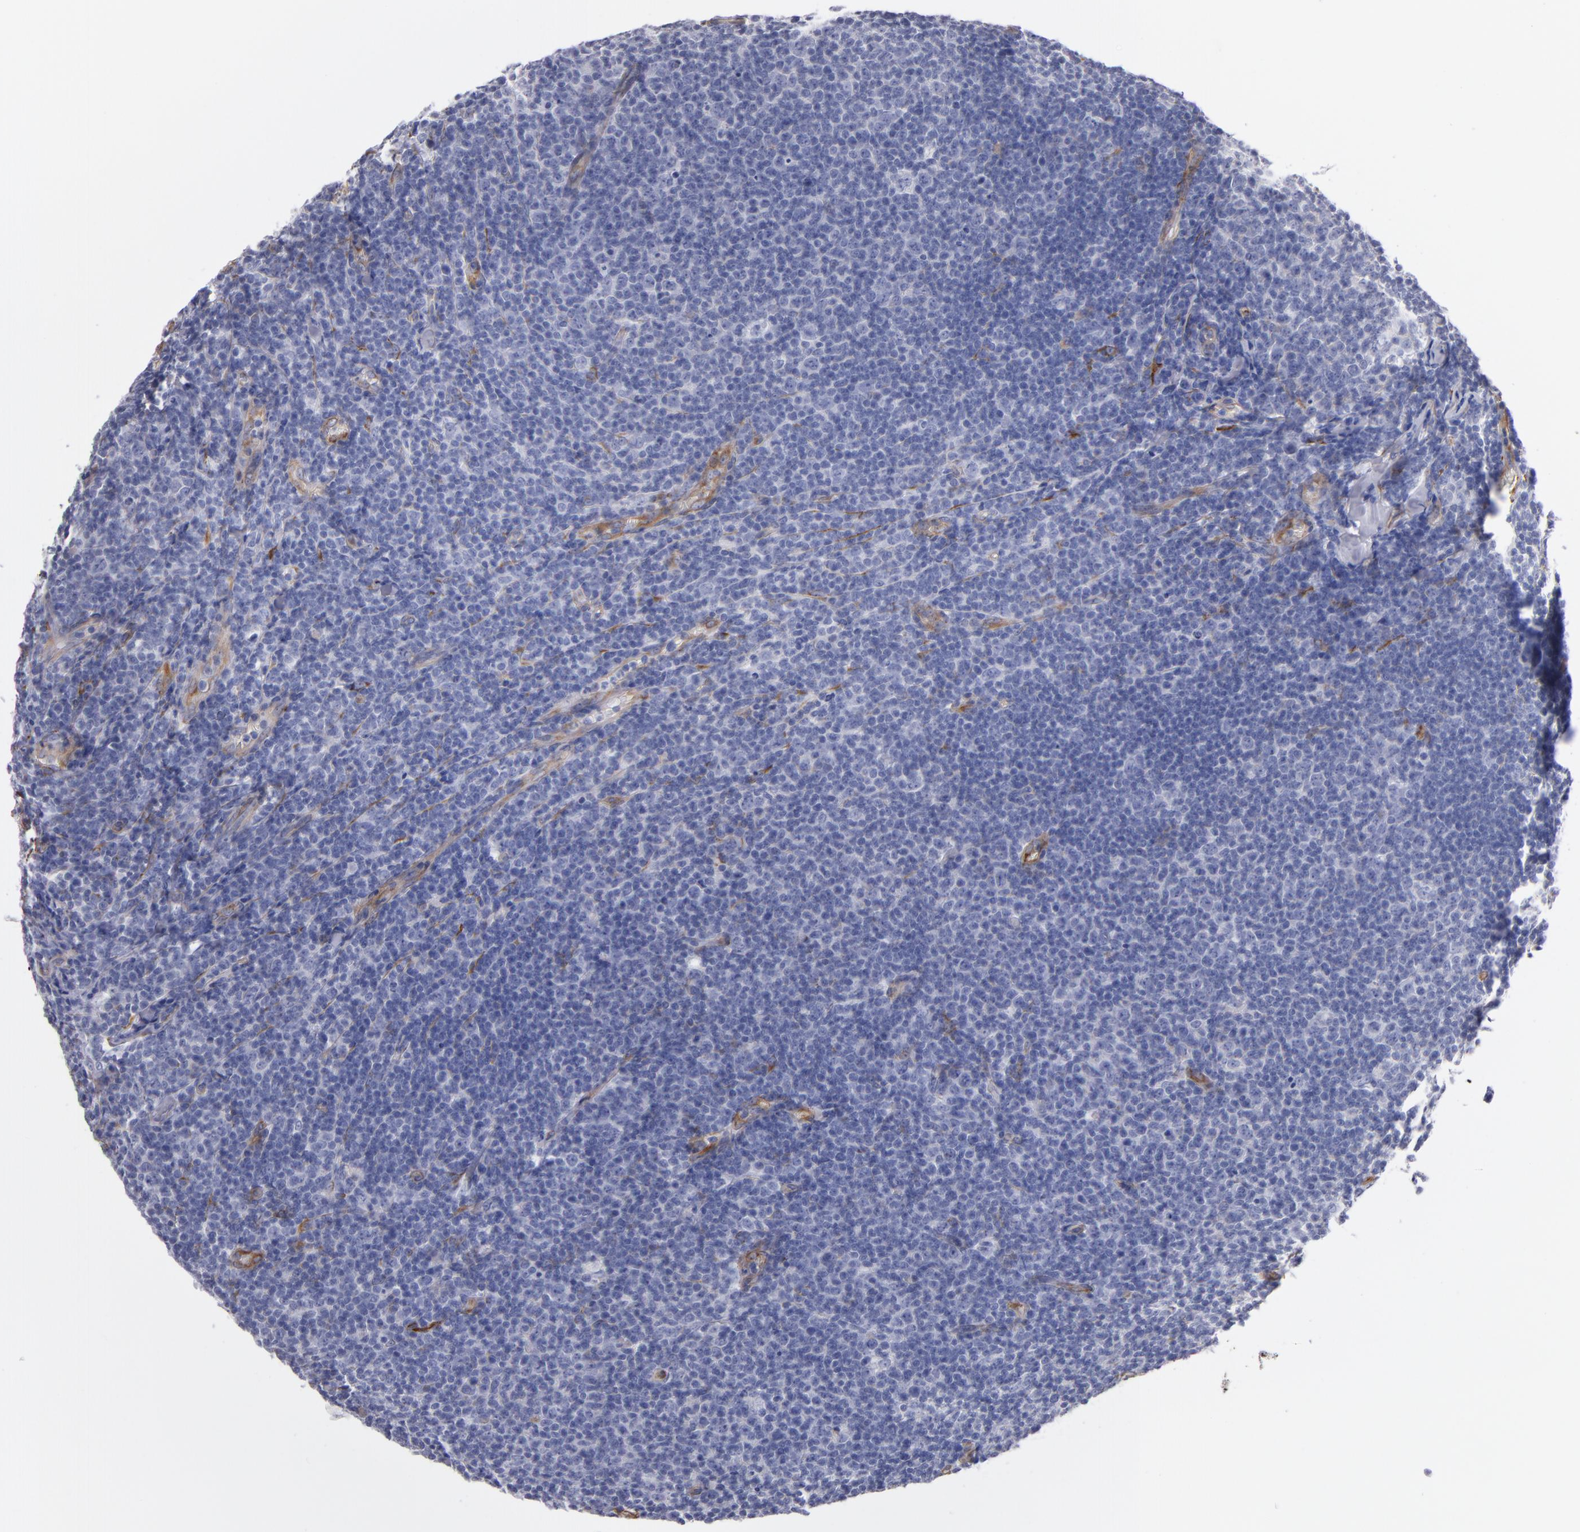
{"staining": {"intensity": "negative", "quantity": "none", "location": "none"}, "tissue": "lymphoma", "cell_type": "Tumor cells", "image_type": "cancer", "snomed": [{"axis": "morphology", "description": "Malignant lymphoma, non-Hodgkin's type, Low grade"}, {"axis": "topography", "description": "Lymph node"}], "caption": "High magnification brightfield microscopy of lymphoma stained with DAB (3,3'-diaminobenzidine) (brown) and counterstained with hematoxylin (blue): tumor cells show no significant positivity.", "gene": "LAMC1", "patient": {"sex": "male", "age": 74}}